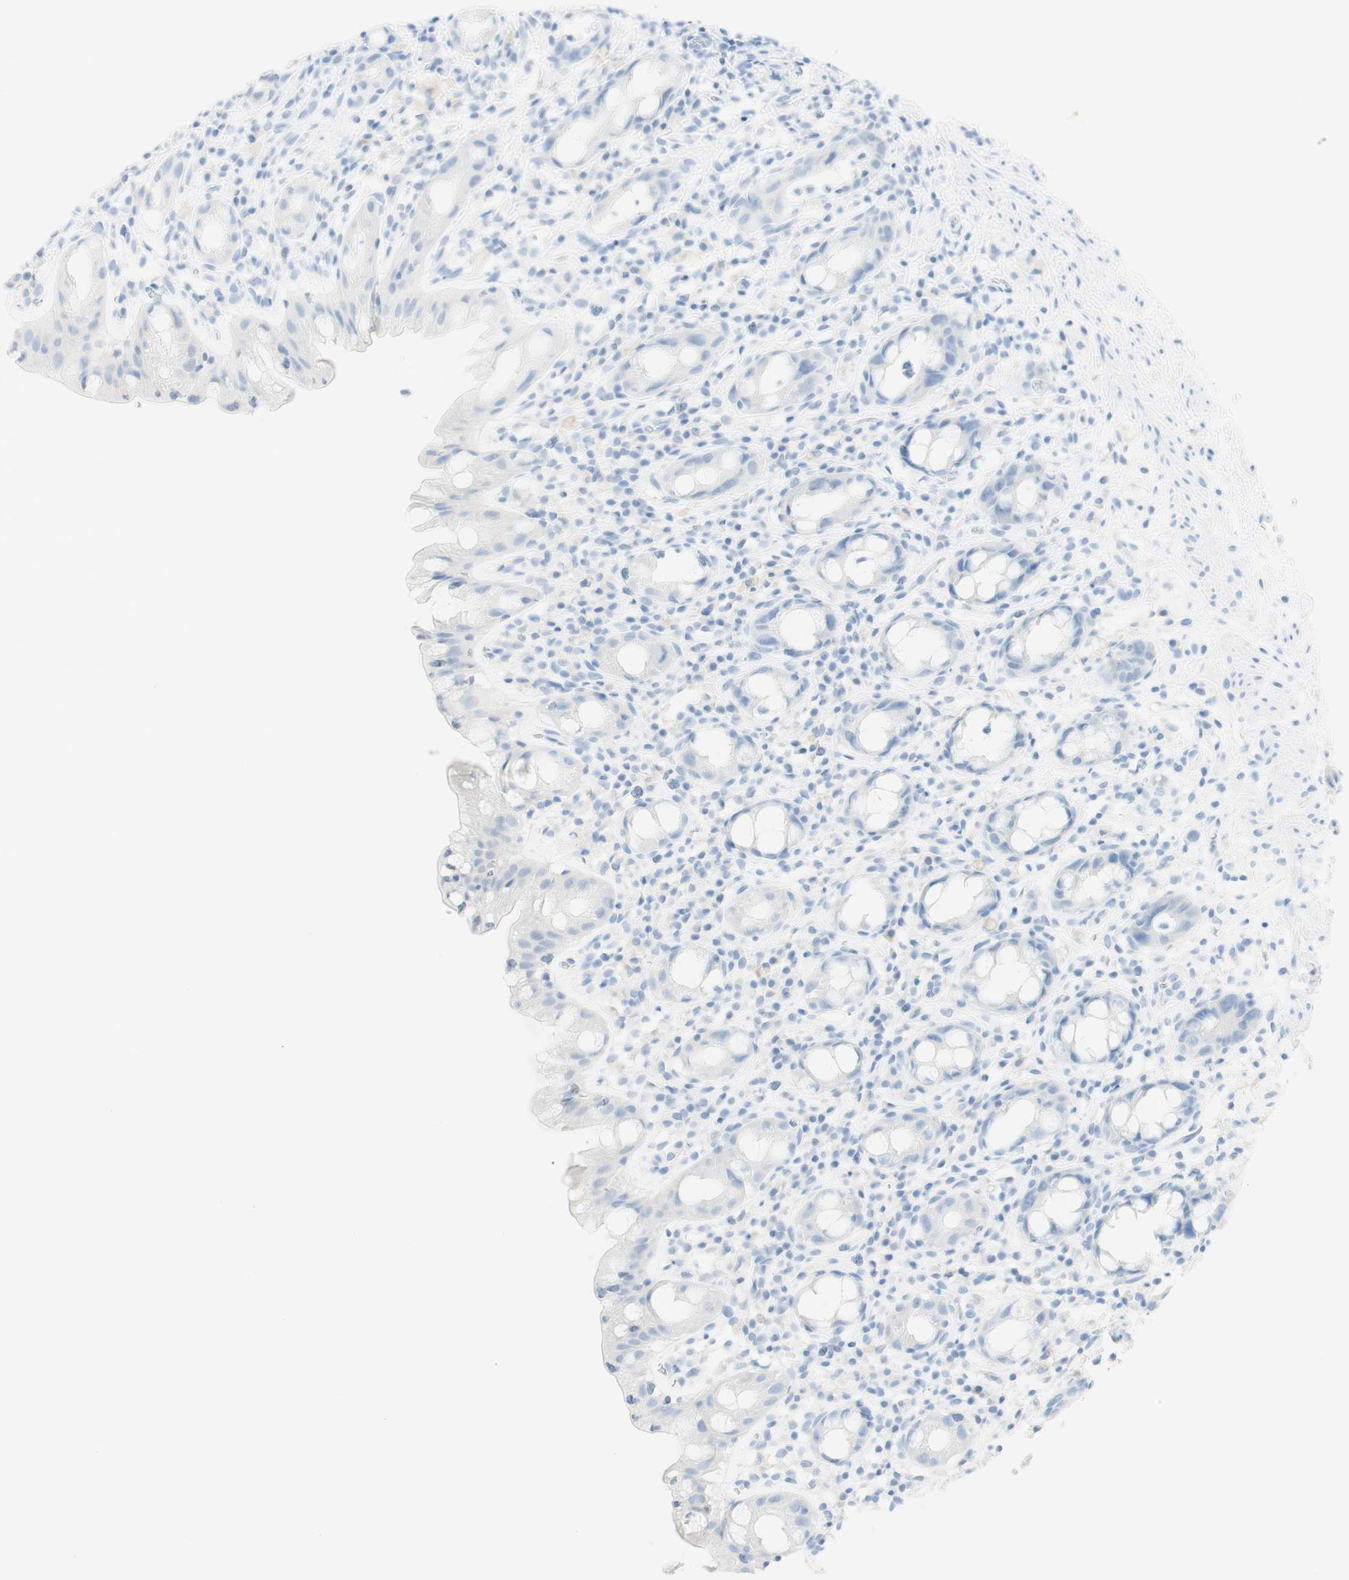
{"staining": {"intensity": "negative", "quantity": "none", "location": "none"}, "tissue": "rectum", "cell_type": "Glandular cells", "image_type": "normal", "snomed": [{"axis": "morphology", "description": "Normal tissue, NOS"}, {"axis": "topography", "description": "Rectum"}], "caption": "DAB (3,3'-diaminobenzidine) immunohistochemical staining of normal human rectum exhibits no significant positivity in glandular cells.", "gene": "TPO", "patient": {"sex": "male", "age": 44}}